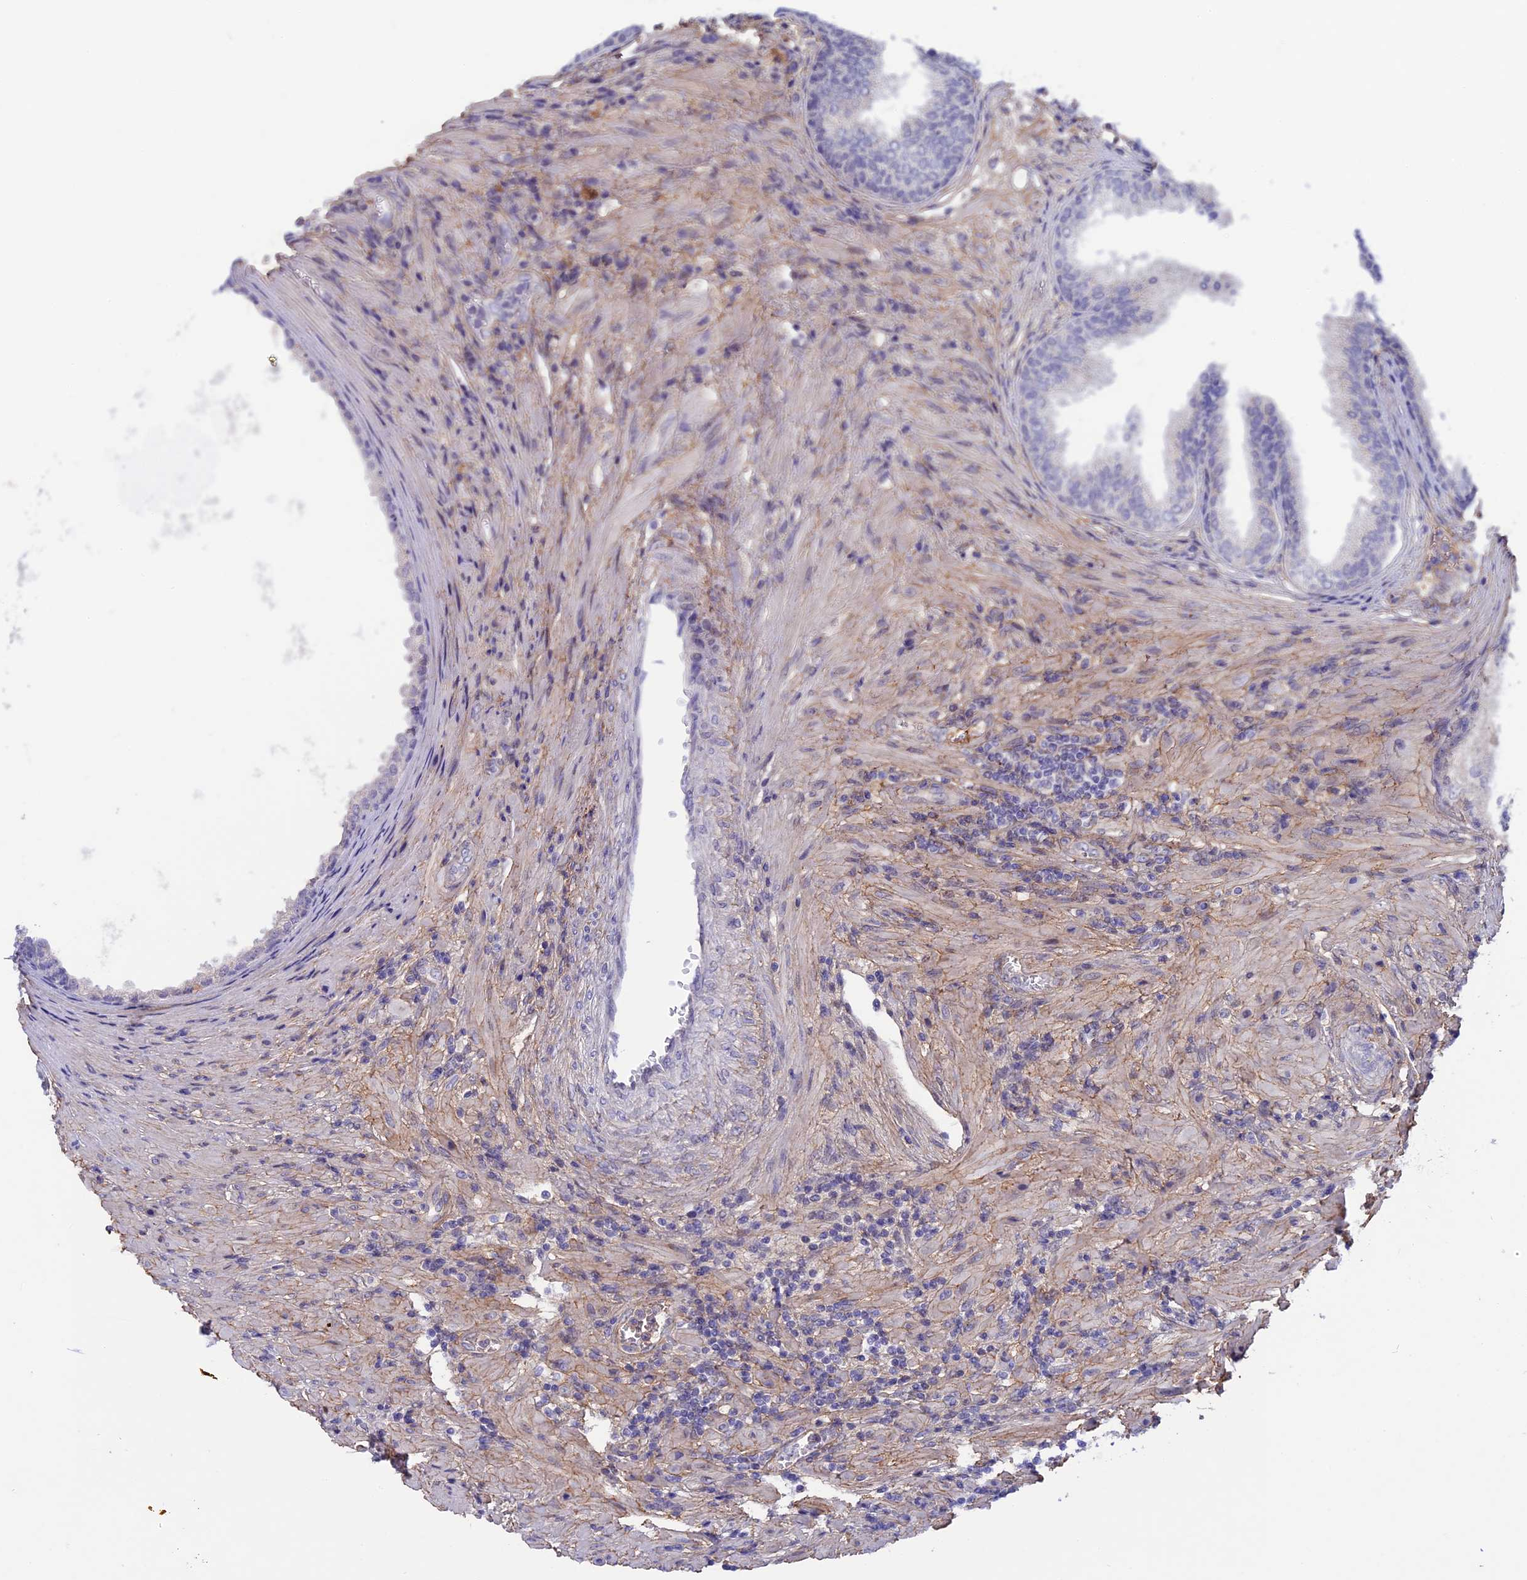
{"staining": {"intensity": "negative", "quantity": "none", "location": "none"}, "tissue": "prostate", "cell_type": "Glandular cells", "image_type": "normal", "snomed": [{"axis": "morphology", "description": "Normal tissue, NOS"}, {"axis": "topography", "description": "Prostate"}], "caption": "There is no significant staining in glandular cells of prostate. (DAB (3,3'-diaminobenzidine) immunohistochemistry, high magnification).", "gene": "COL4A3", "patient": {"sex": "male", "age": 76}}